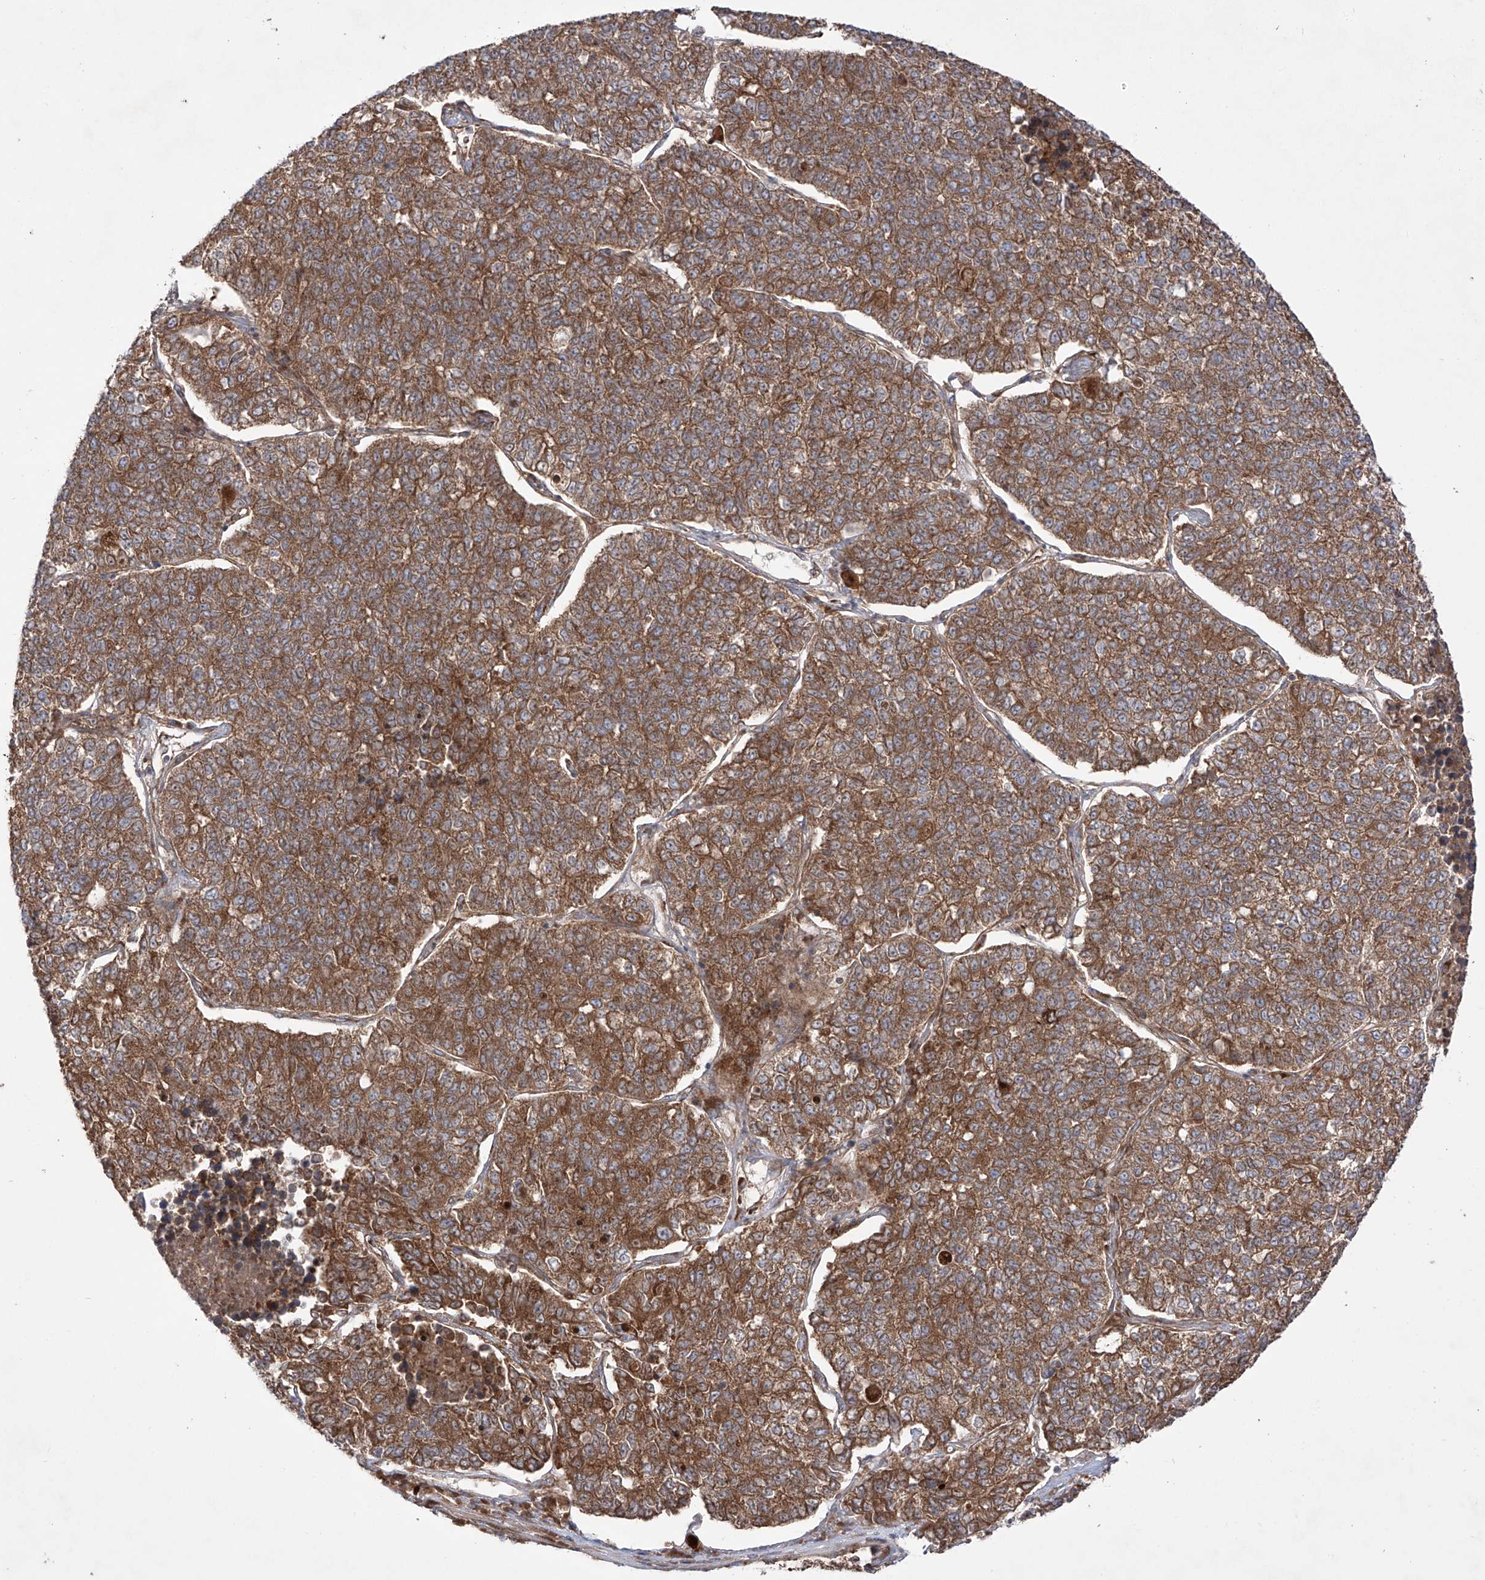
{"staining": {"intensity": "moderate", "quantity": ">75%", "location": "cytoplasmic/membranous"}, "tissue": "lung cancer", "cell_type": "Tumor cells", "image_type": "cancer", "snomed": [{"axis": "morphology", "description": "Adenocarcinoma, NOS"}, {"axis": "topography", "description": "Lung"}], "caption": "Moderate cytoplasmic/membranous staining for a protein is identified in about >75% of tumor cells of lung cancer (adenocarcinoma) using IHC.", "gene": "YKT6", "patient": {"sex": "male", "age": 49}}